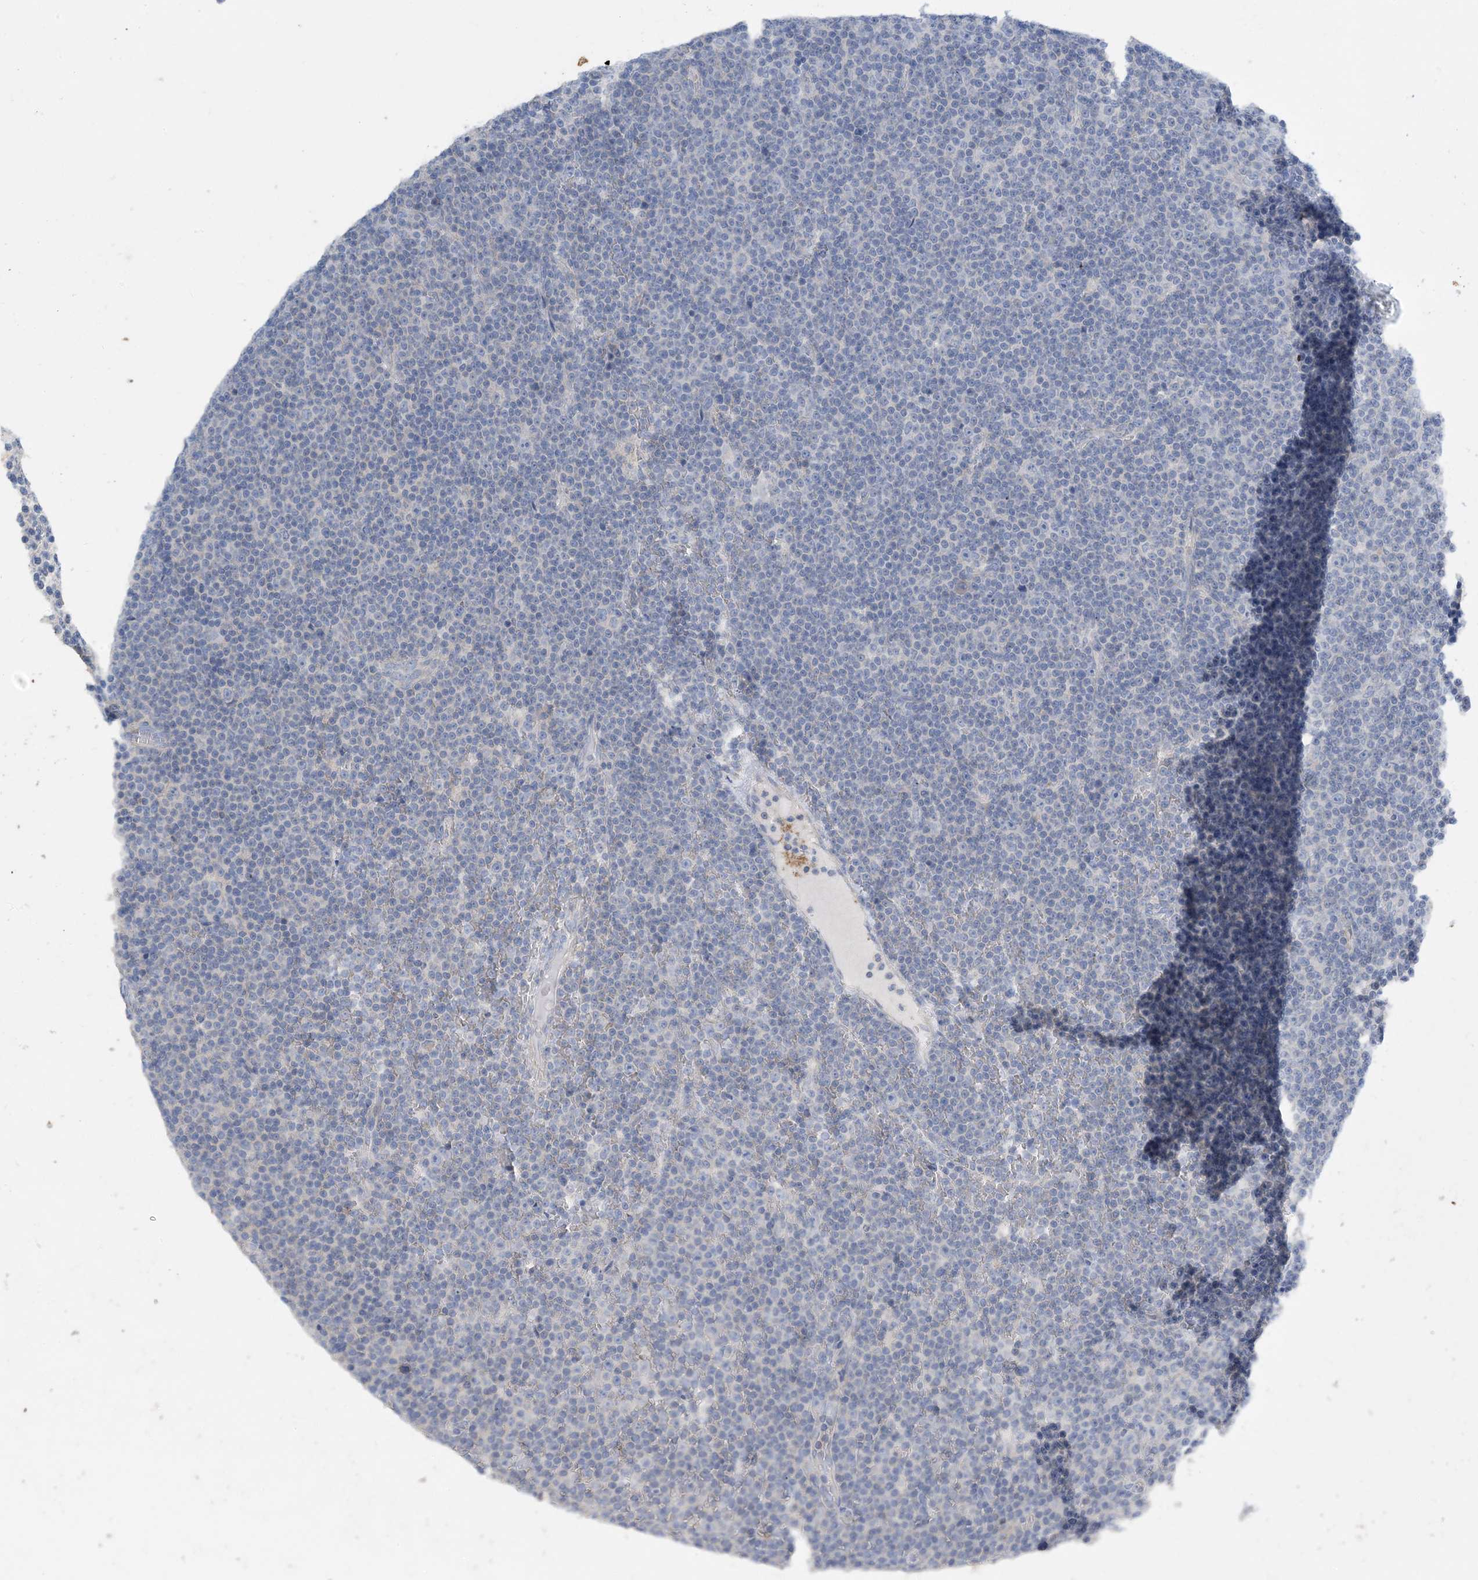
{"staining": {"intensity": "negative", "quantity": "none", "location": "none"}, "tissue": "lymphoma", "cell_type": "Tumor cells", "image_type": "cancer", "snomed": [{"axis": "morphology", "description": "Malignant lymphoma, non-Hodgkin's type, Low grade"}, {"axis": "topography", "description": "Lymph node"}], "caption": "This image is of malignant lymphoma, non-Hodgkin's type (low-grade) stained with immunohistochemistry (IHC) to label a protein in brown with the nuclei are counter-stained blue. There is no positivity in tumor cells.", "gene": "KPRP", "patient": {"sex": "female", "age": 67}}